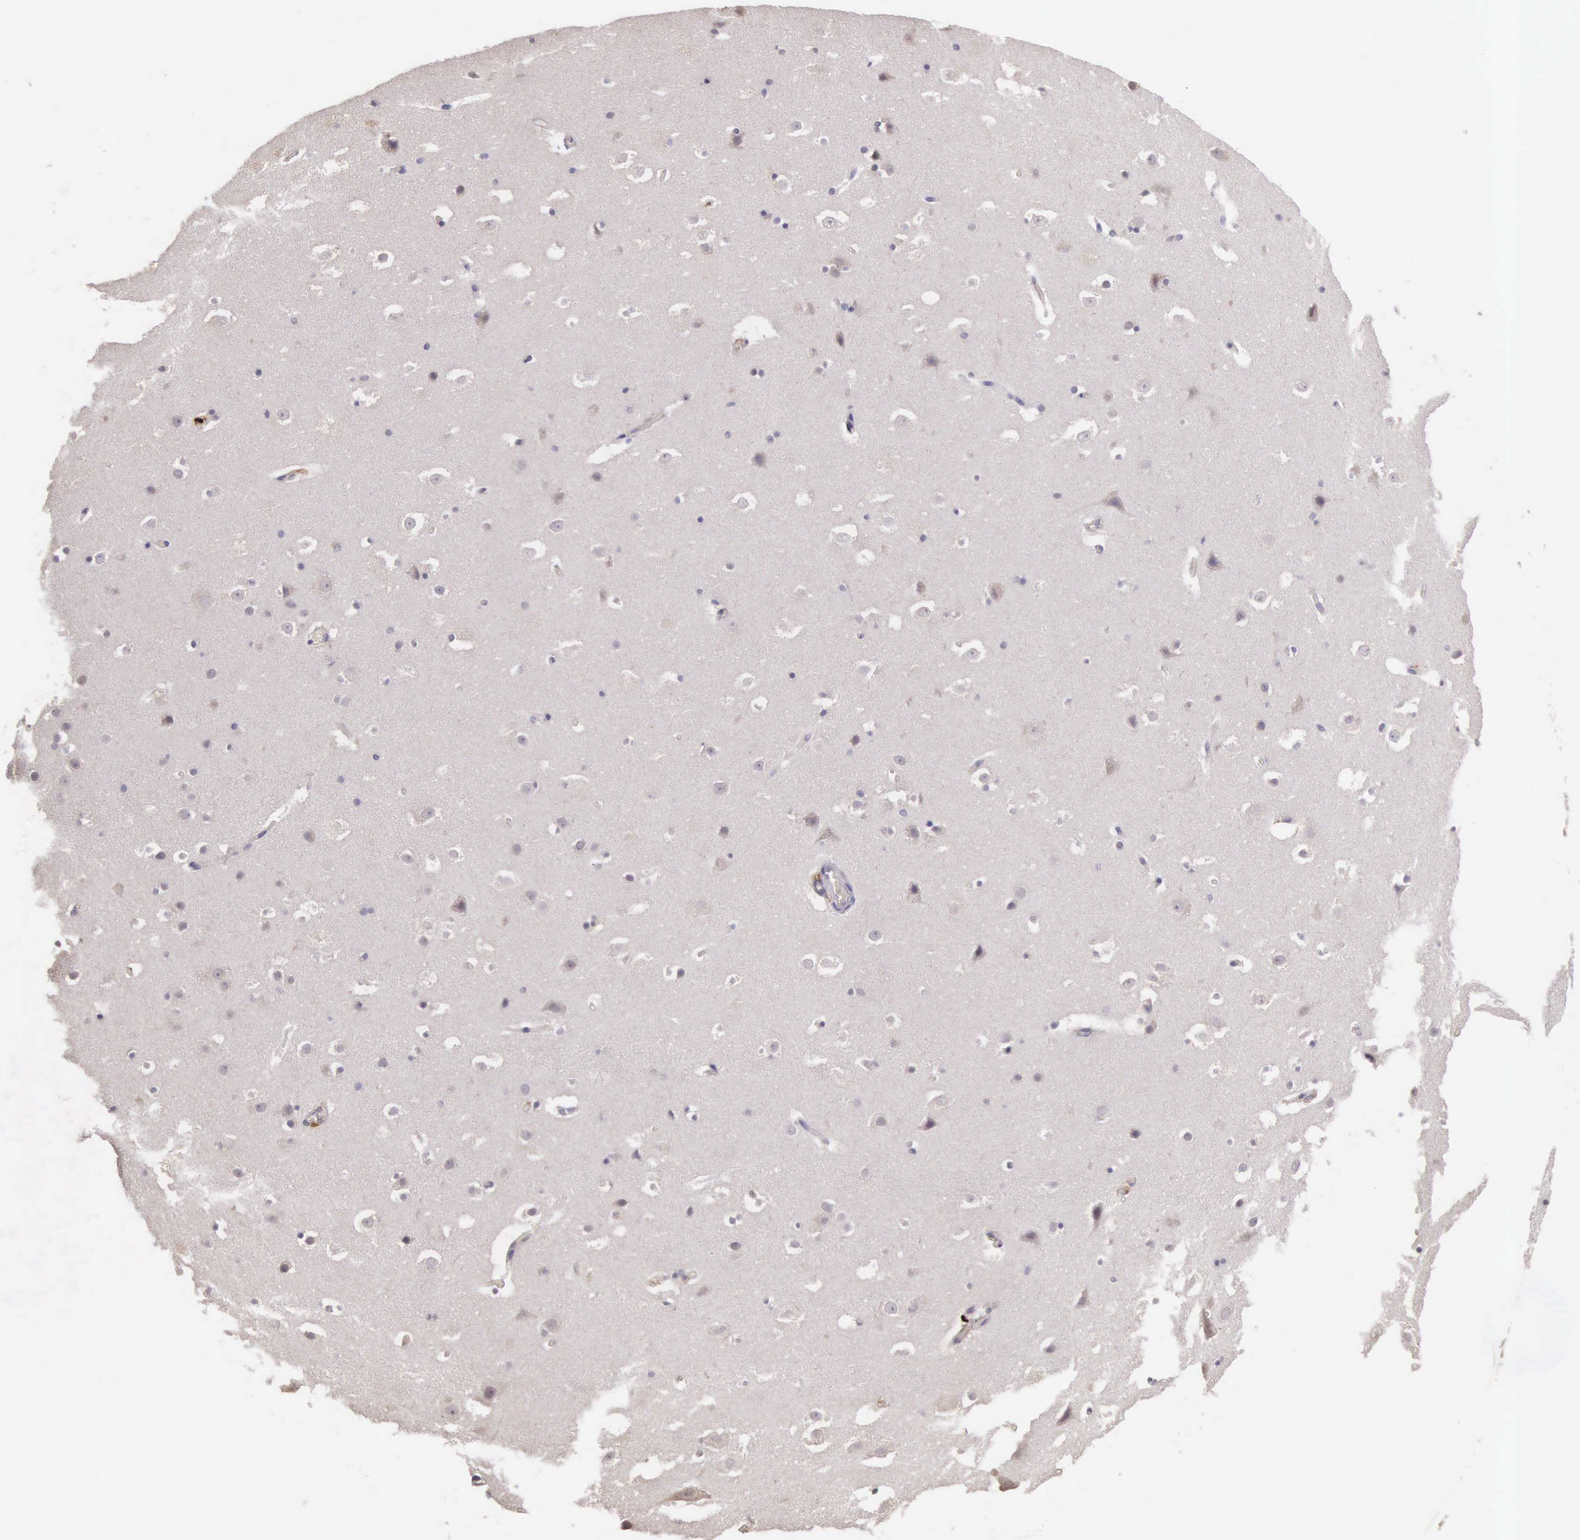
{"staining": {"intensity": "negative", "quantity": "none", "location": "none"}, "tissue": "hippocampus", "cell_type": "Glial cells", "image_type": "normal", "snomed": [{"axis": "morphology", "description": "Normal tissue, NOS"}, {"axis": "topography", "description": "Hippocampus"}], "caption": "Immunohistochemistry micrograph of unremarkable human hippocampus stained for a protein (brown), which shows no expression in glial cells.", "gene": "CDC45", "patient": {"sex": "male", "age": 45}}